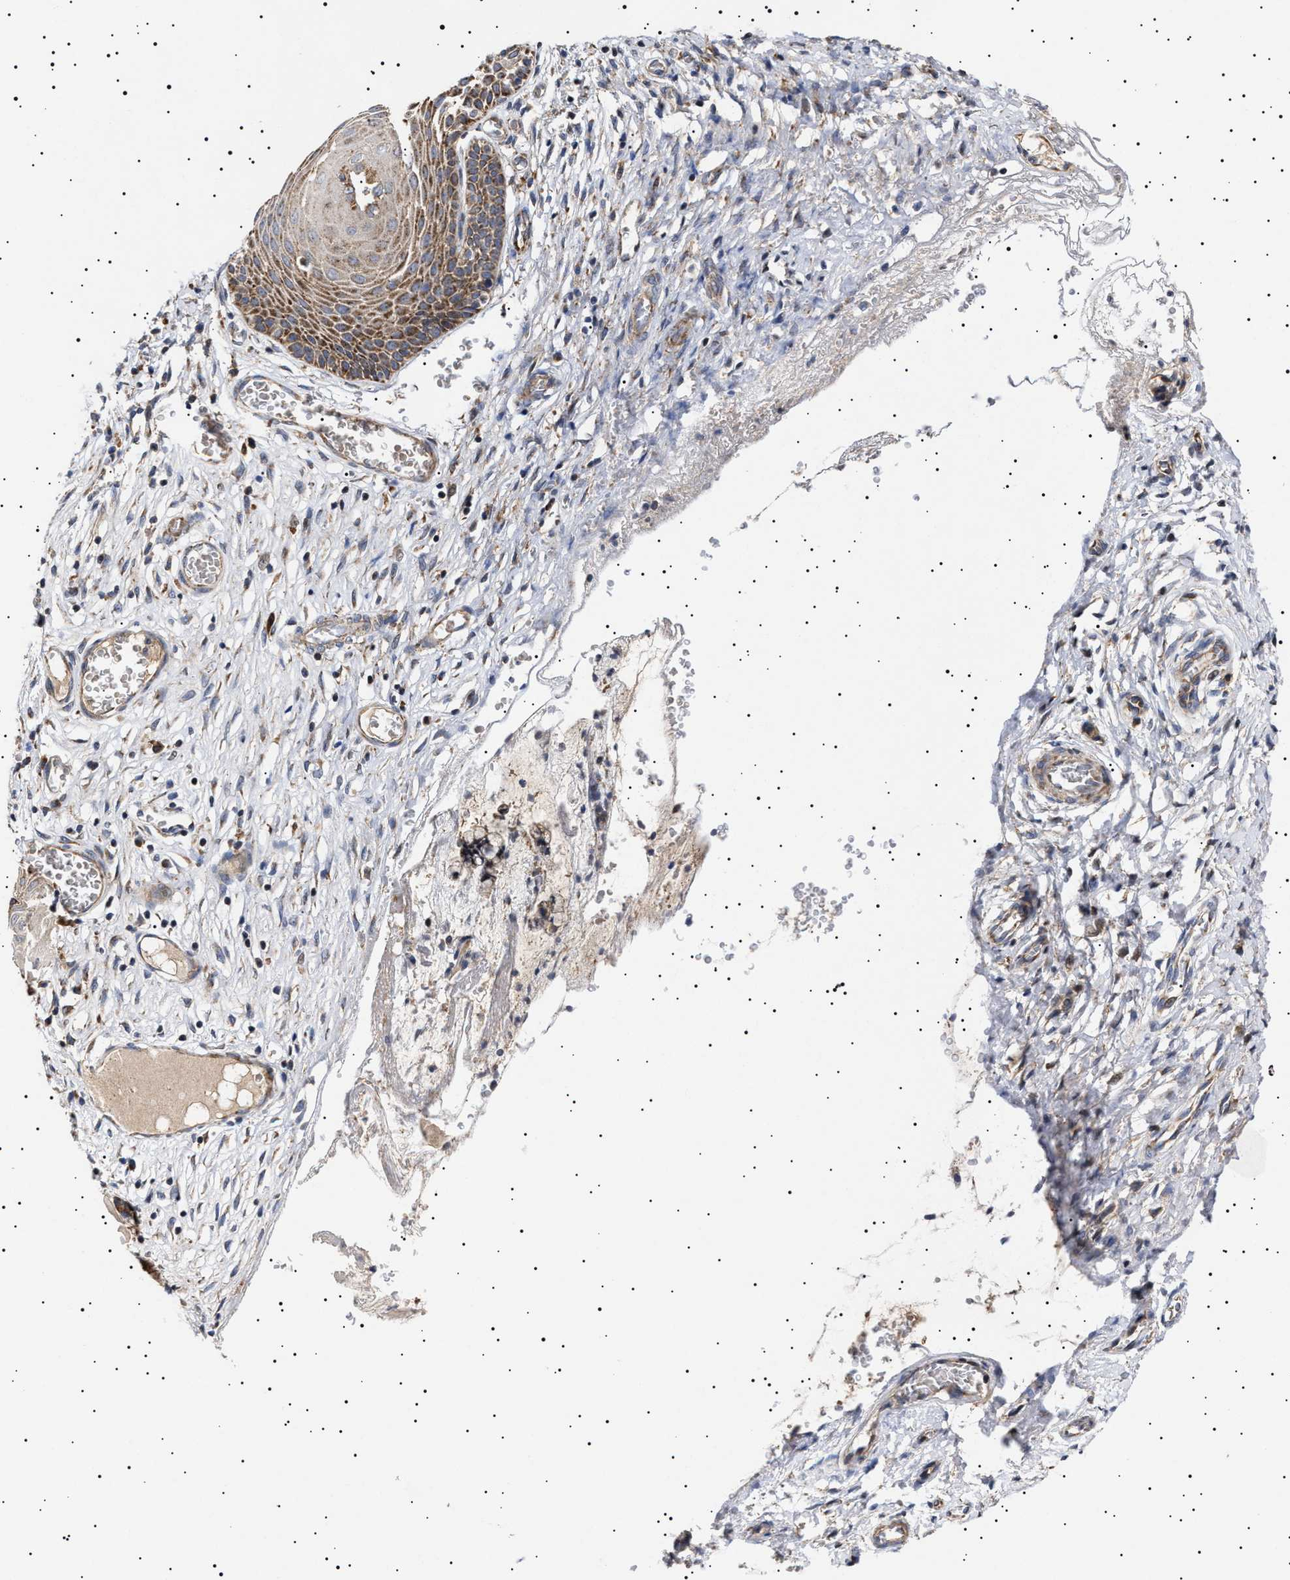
{"staining": {"intensity": "moderate", "quantity": ">75%", "location": "cytoplasmic/membranous"}, "tissue": "cervix", "cell_type": "Squamous epithelial cells", "image_type": "normal", "snomed": [{"axis": "morphology", "description": "Normal tissue, NOS"}, {"axis": "topography", "description": "Cervix"}], "caption": "Protein expression analysis of benign cervix reveals moderate cytoplasmic/membranous positivity in about >75% of squamous epithelial cells.", "gene": "MRPL10", "patient": {"sex": "female", "age": 55}}